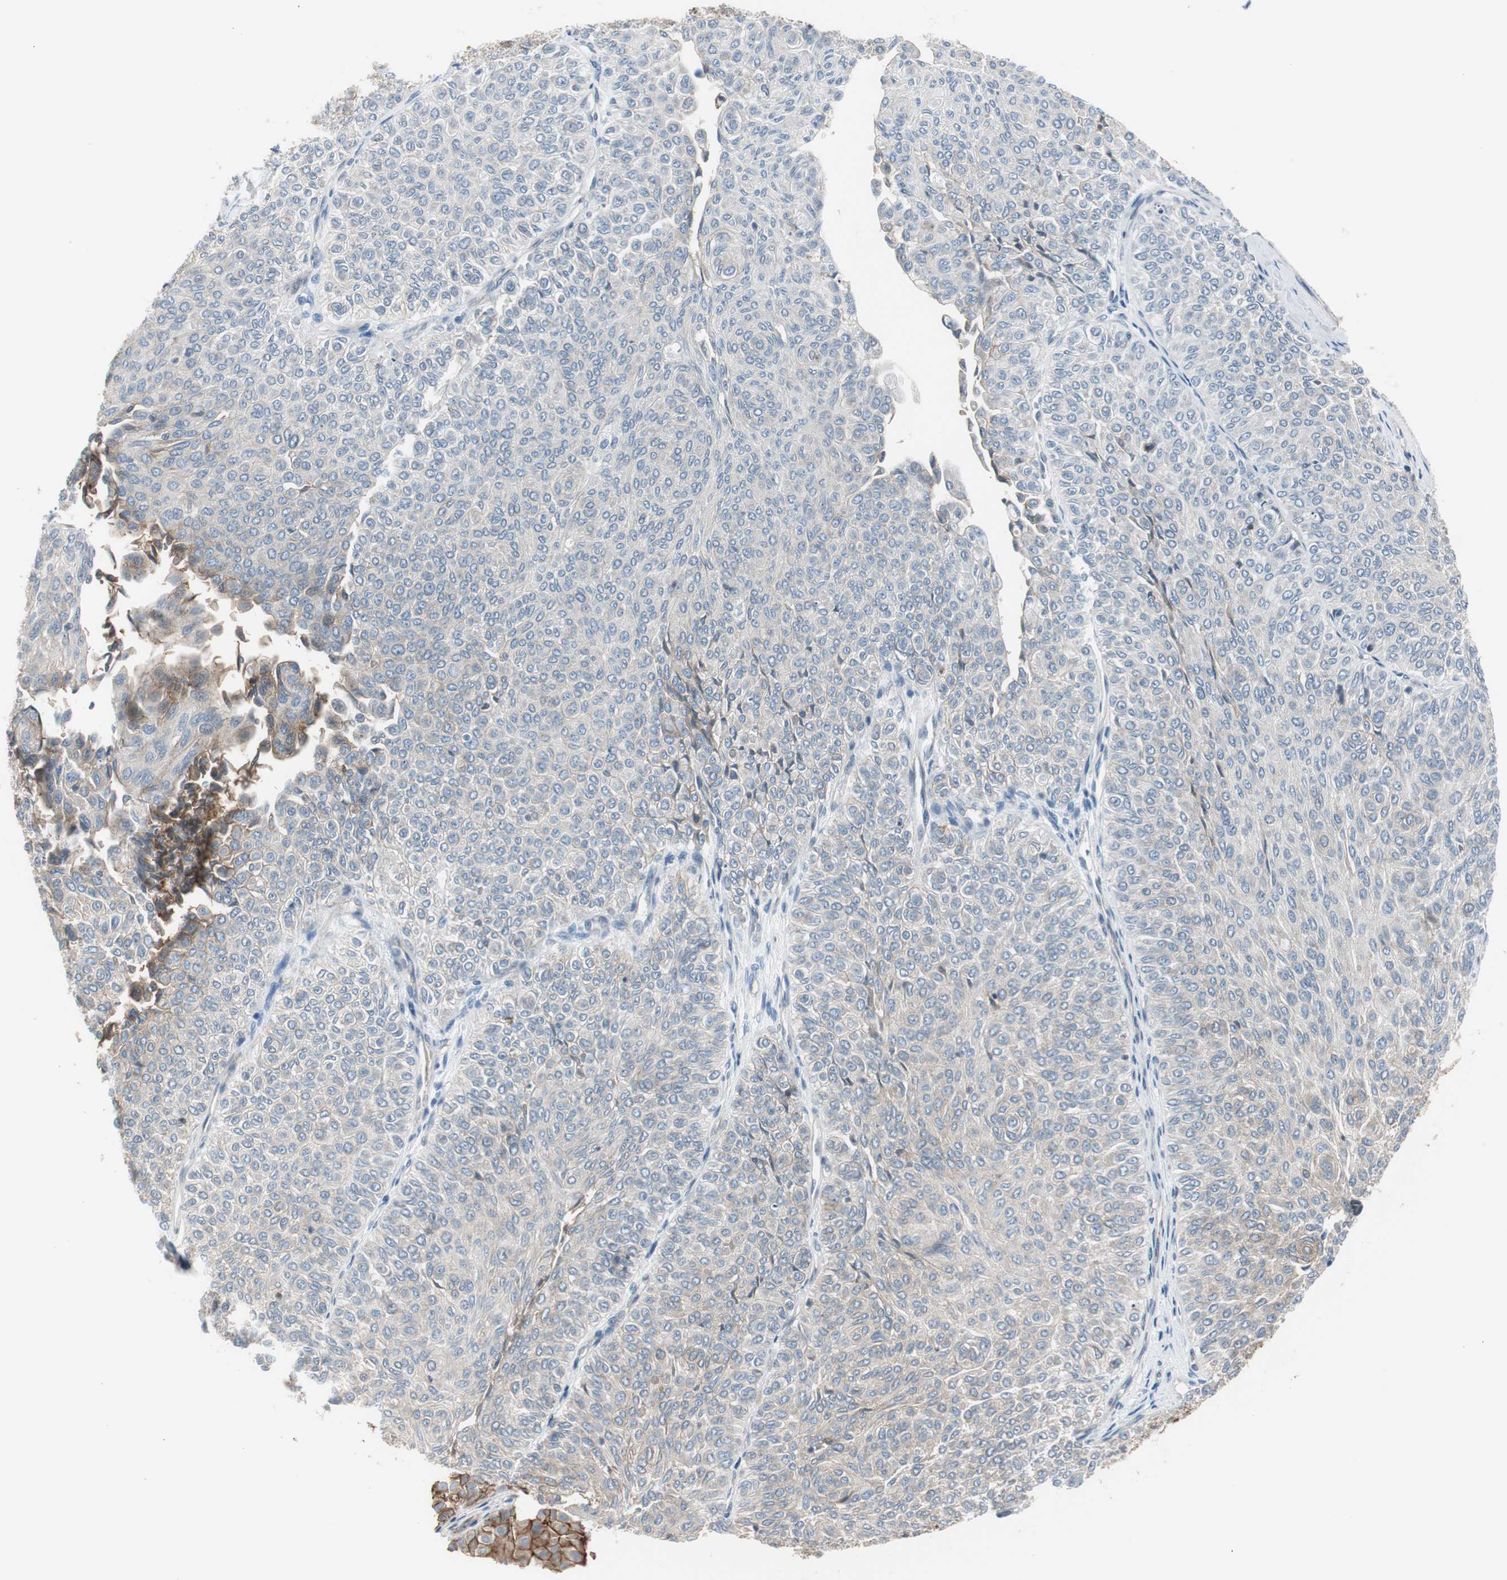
{"staining": {"intensity": "strong", "quantity": "25%-75%", "location": "cytoplasmic/membranous"}, "tissue": "urothelial cancer", "cell_type": "Tumor cells", "image_type": "cancer", "snomed": [{"axis": "morphology", "description": "Urothelial carcinoma, Low grade"}, {"axis": "topography", "description": "Urinary bladder"}], "caption": "Urothelial carcinoma (low-grade) was stained to show a protein in brown. There is high levels of strong cytoplasmic/membranous expression in about 25%-75% of tumor cells.", "gene": "STXBP4", "patient": {"sex": "male", "age": 78}}